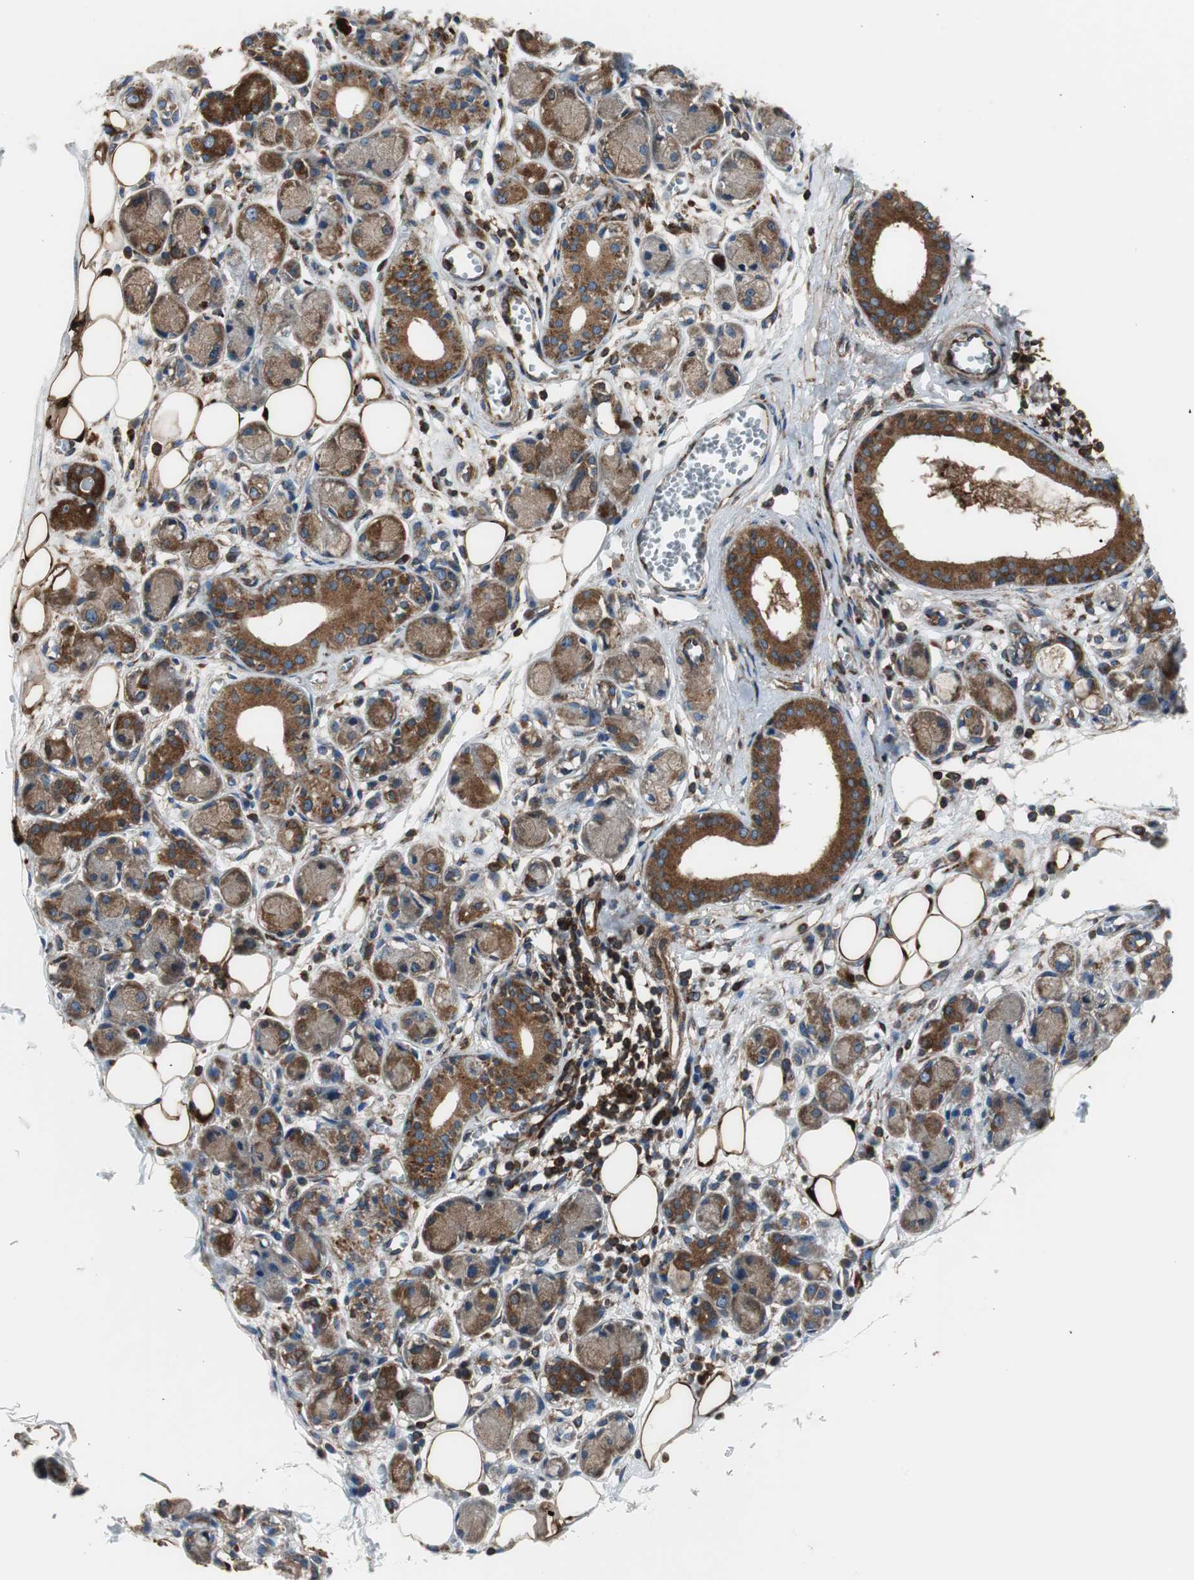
{"staining": {"intensity": "moderate", "quantity": ">75%", "location": "cytoplasmic/membranous"}, "tissue": "adipose tissue", "cell_type": "Adipocytes", "image_type": "normal", "snomed": [{"axis": "morphology", "description": "Normal tissue, NOS"}, {"axis": "morphology", "description": "Inflammation, NOS"}, {"axis": "topography", "description": "Vascular tissue"}, {"axis": "topography", "description": "Salivary gland"}], "caption": "Moderate cytoplasmic/membranous protein positivity is present in approximately >75% of adipocytes in adipose tissue. (IHC, brightfield microscopy, high magnification).", "gene": "RELA", "patient": {"sex": "female", "age": 75}}